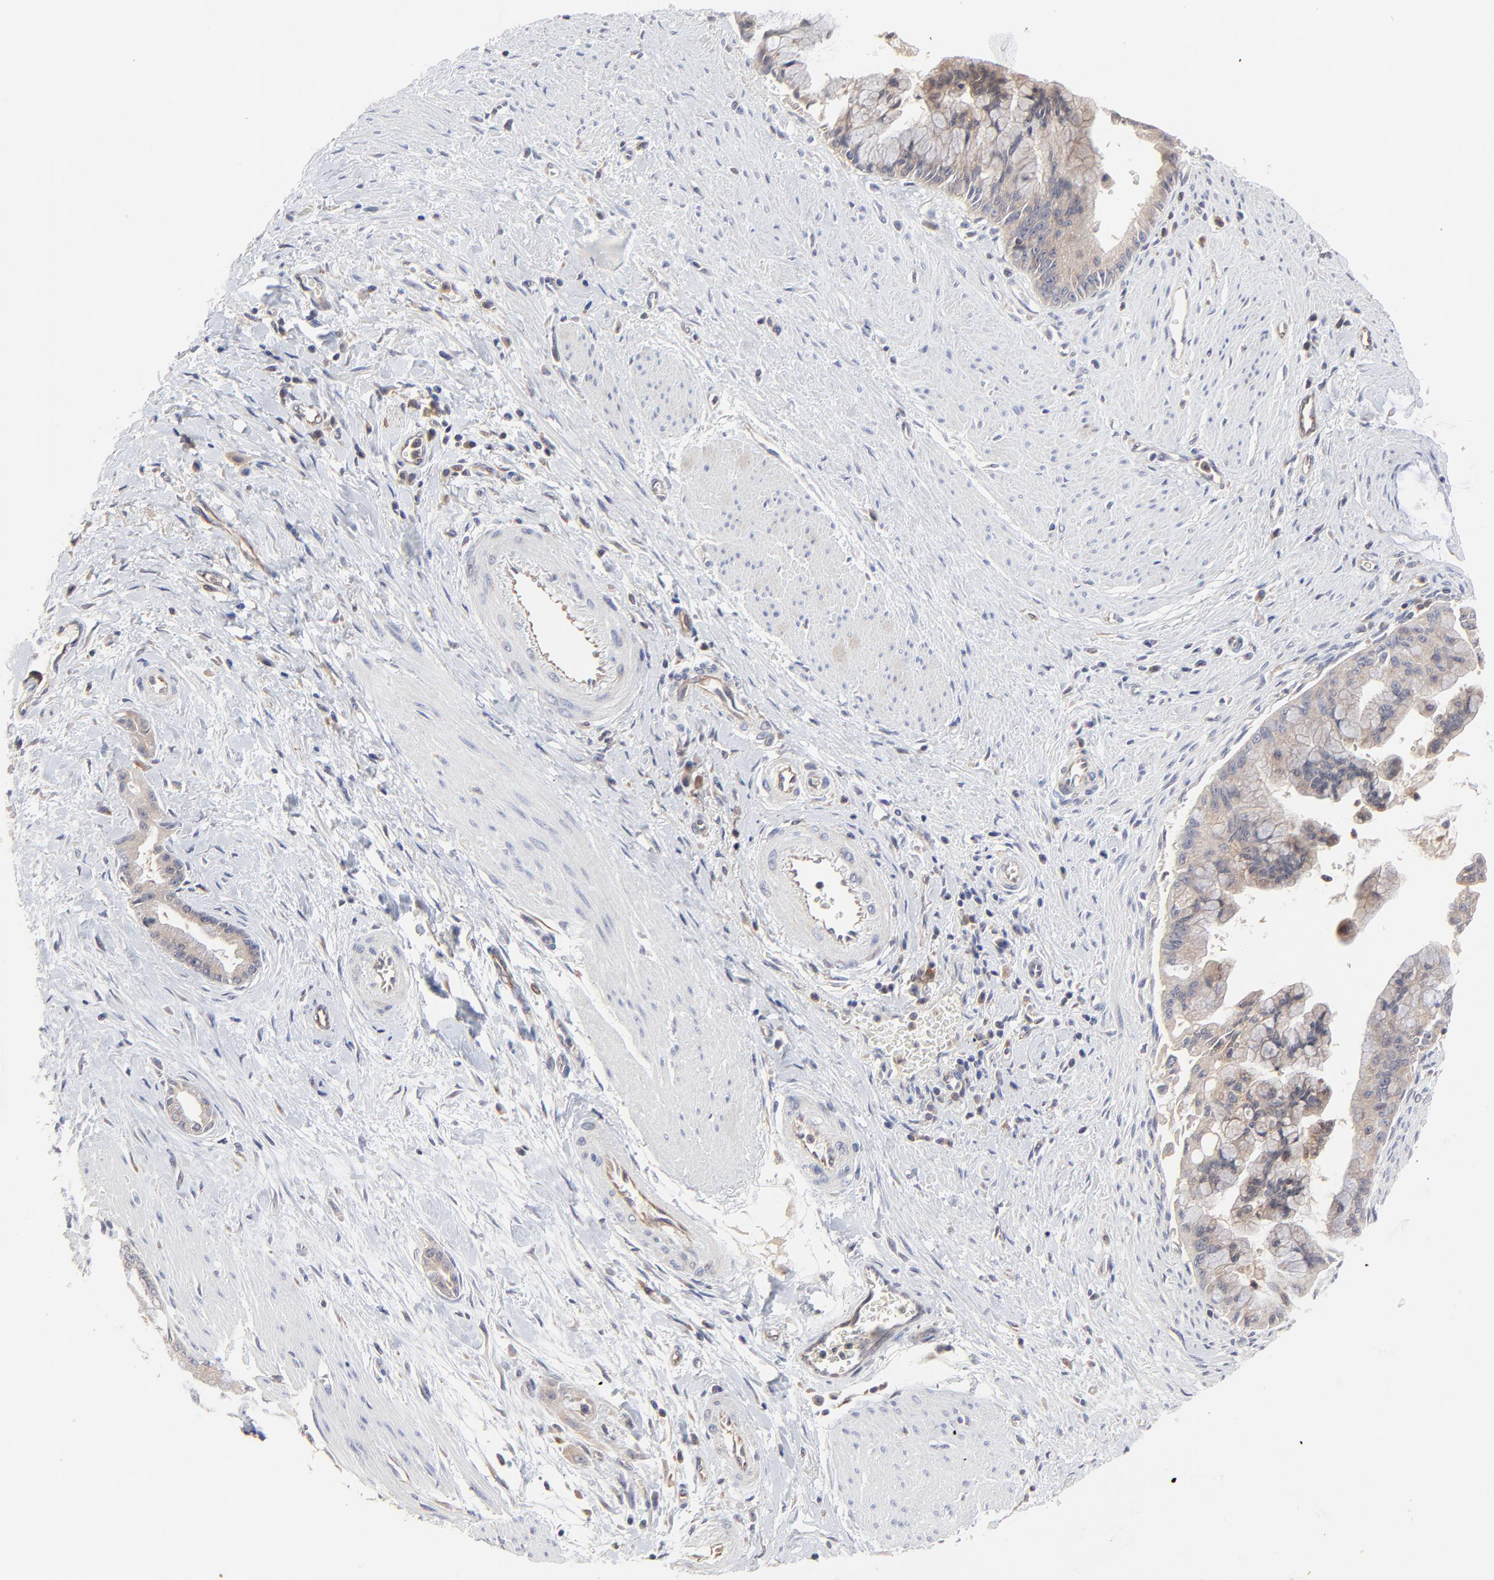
{"staining": {"intensity": "moderate", "quantity": ">75%", "location": "cytoplasmic/membranous"}, "tissue": "pancreatic cancer", "cell_type": "Tumor cells", "image_type": "cancer", "snomed": [{"axis": "morphology", "description": "Adenocarcinoma, NOS"}, {"axis": "topography", "description": "Pancreas"}], "caption": "Tumor cells exhibit medium levels of moderate cytoplasmic/membranous positivity in about >75% of cells in human pancreatic adenocarcinoma.", "gene": "RAB9A", "patient": {"sex": "male", "age": 59}}